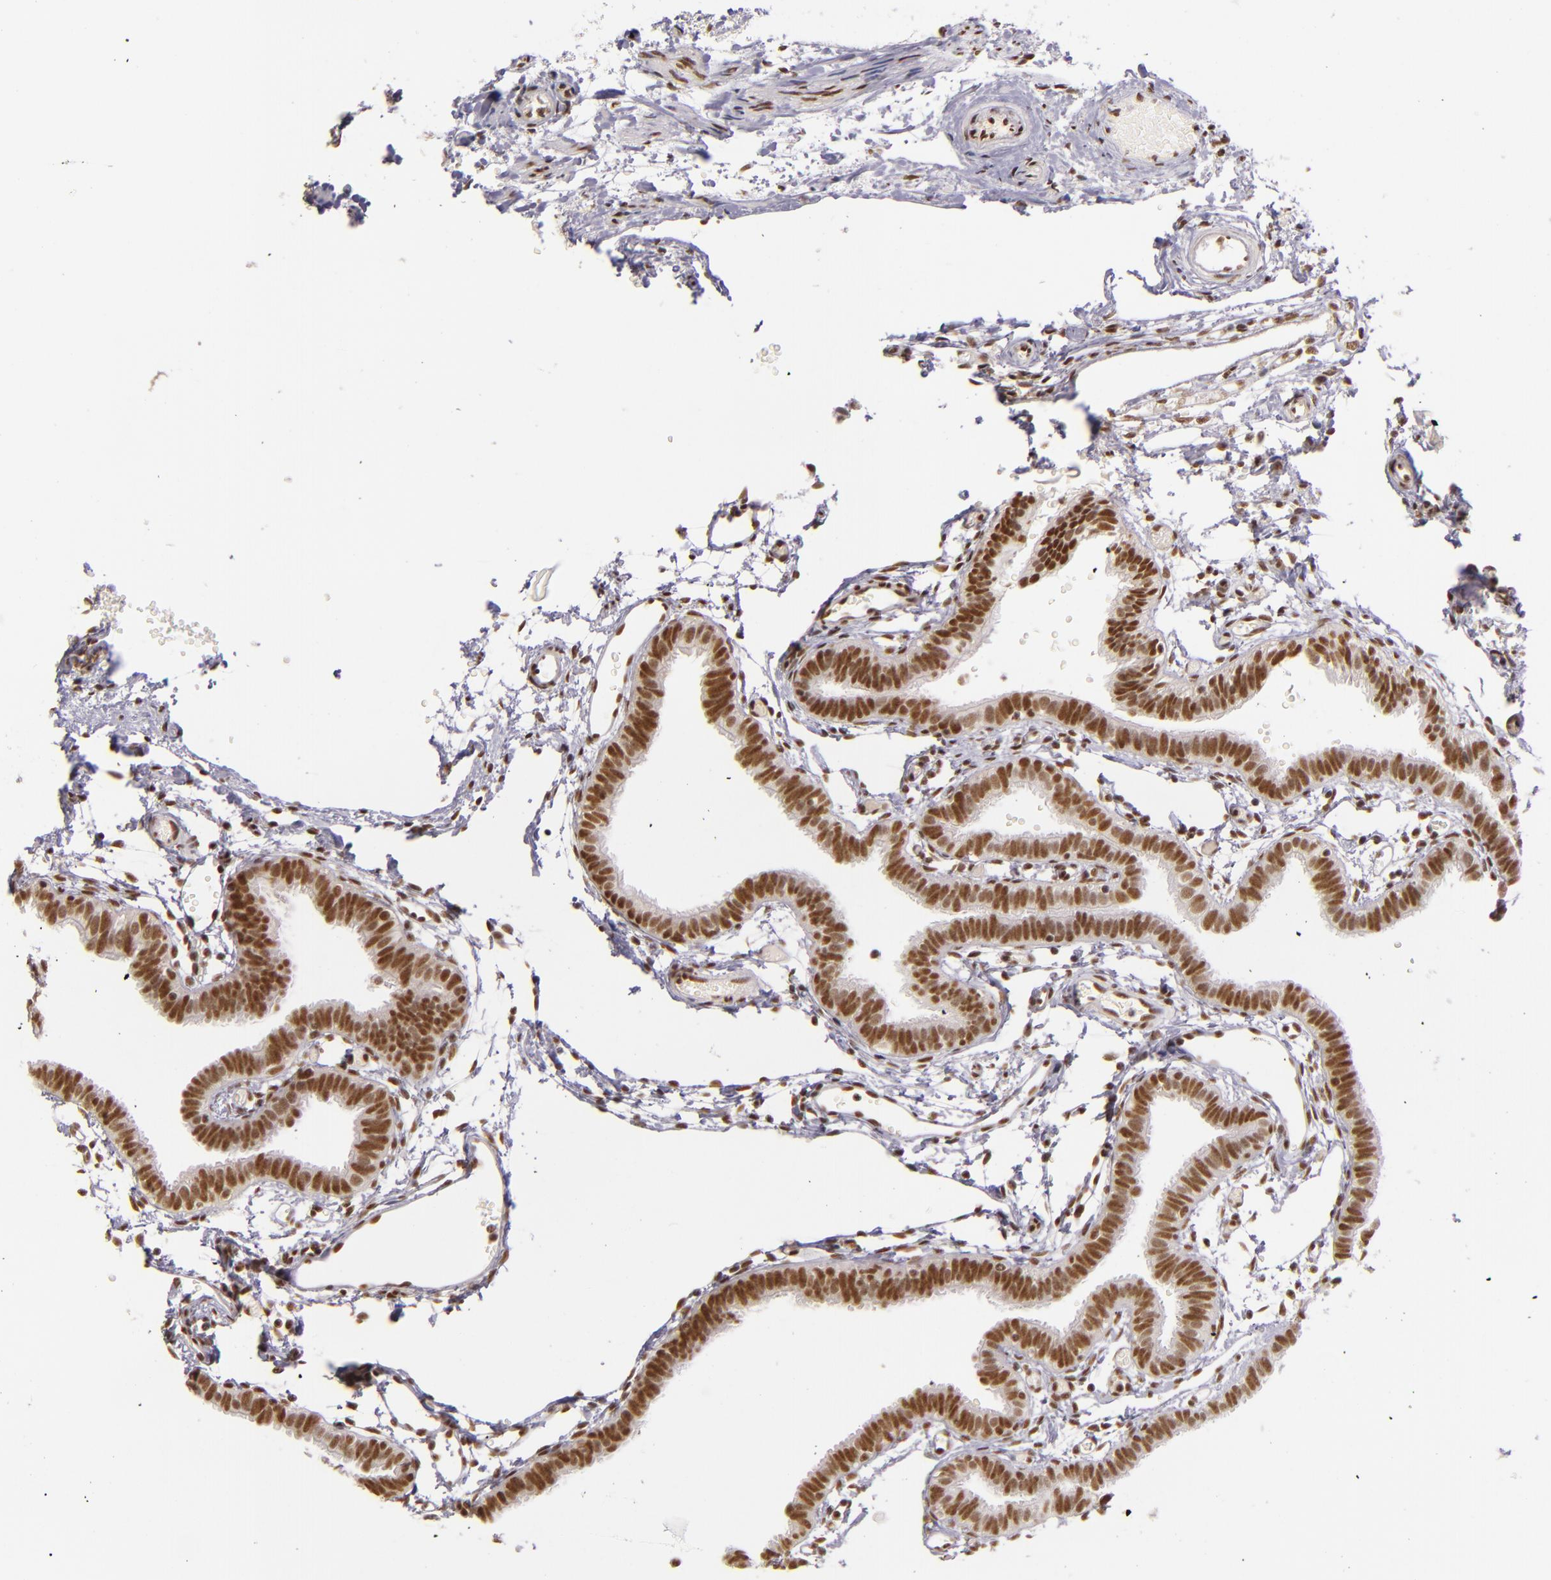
{"staining": {"intensity": "strong", "quantity": ">75%", "location": "nuclear"}, "tissue": "fallopian tube", "cell_type": "Glandular cells", "image_type": "normal", "snomed": [{"axis": "morphology", "description": "Normal tissue, NOS"}, {"axis": "topography", "description": "Fallopian tube"}], "caption": "Glandular cells exhibit high levels of strong nuclear expression in approximately >75% of cells in benign fallopian tube. The staining was performed using DAB, with brown indicating positive protein expression. Nuclei are stained blue with hematoxylin.", "gene": "ZNF148", "patient": {"sex": "female", "age": 29}}